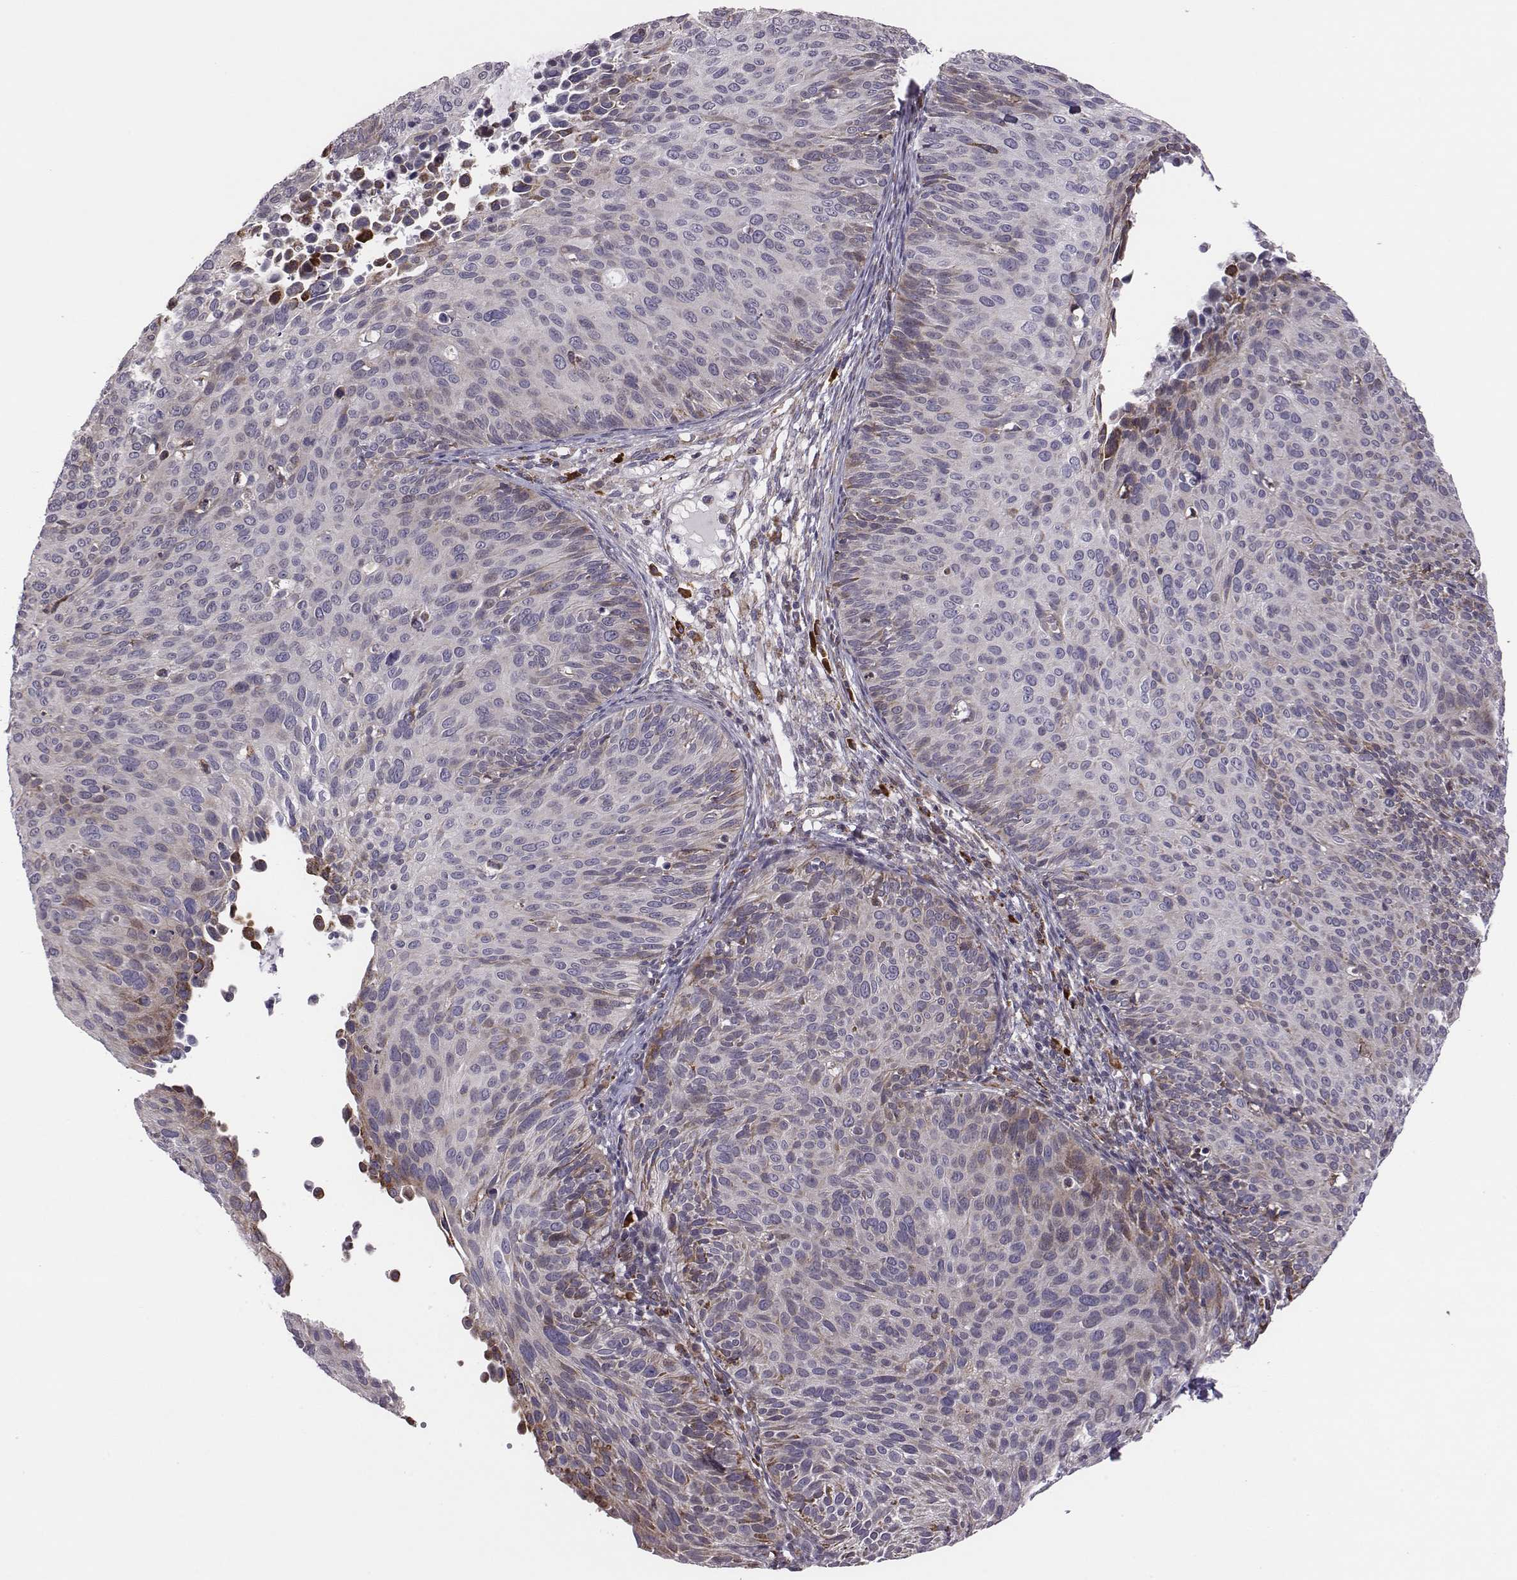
{"staining": {"intensity": "moderate", "quantity": "25%-75%", "location": "cytoplasmic/membranous"}, "tissue": "cervical cancer", "cell_type": "Tumor cells", "image_type": "cancer", "snomed": [{"axis": "morphology", "description": "Squamous cell carcinoma, NOS"}, {"axis": "topography", "description": "Cervix"}], "caption": "This is a micrograph of immunohistochemistry staining of cervical cancer, which shows moderate expression in the cytoplasmic/membranous of tumor cells.", "gene": "SELENOI", "patient": {"sex": "female", "age": 36}}